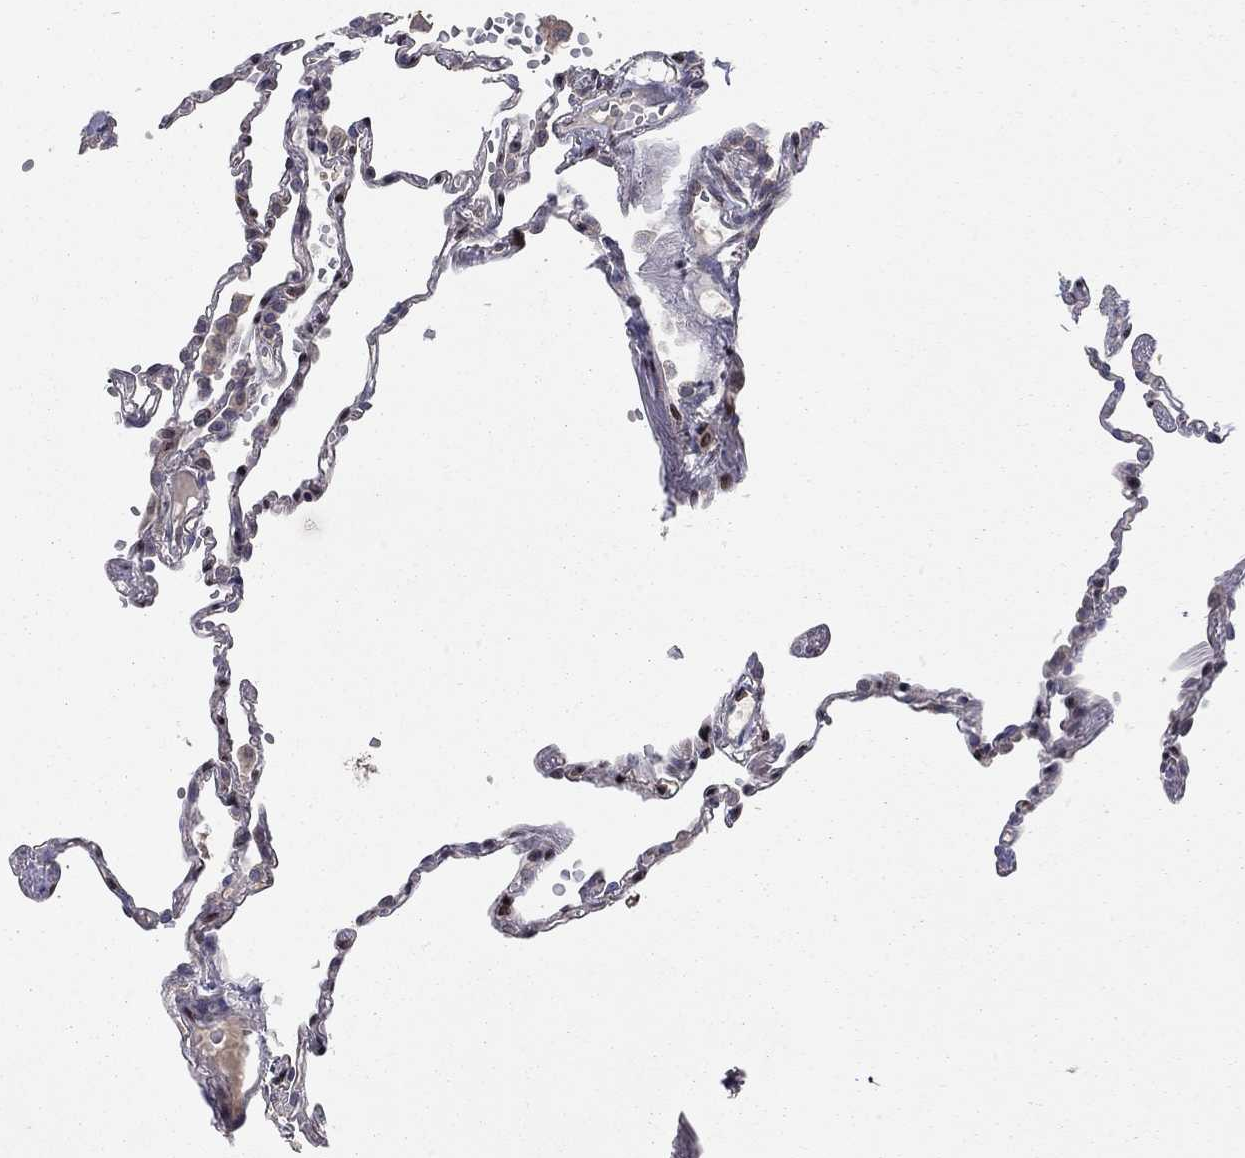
{"staining": {"intensity": "negative", "quantity": "none", "location": "none"}, "tissue": "lung", "cell_type": "Alveolar cells", "image_type": "normal", "snomed": [{"axis": "morphology", "description": "Normal tissue, NOS"}, {"axis": "topography", "description": "Lung"}], "caption": "The histopathology image shows no significant staining in alveolar cells of lung.", "gene": "ERN2", "patient": {"sex": "male", "age": 78}}